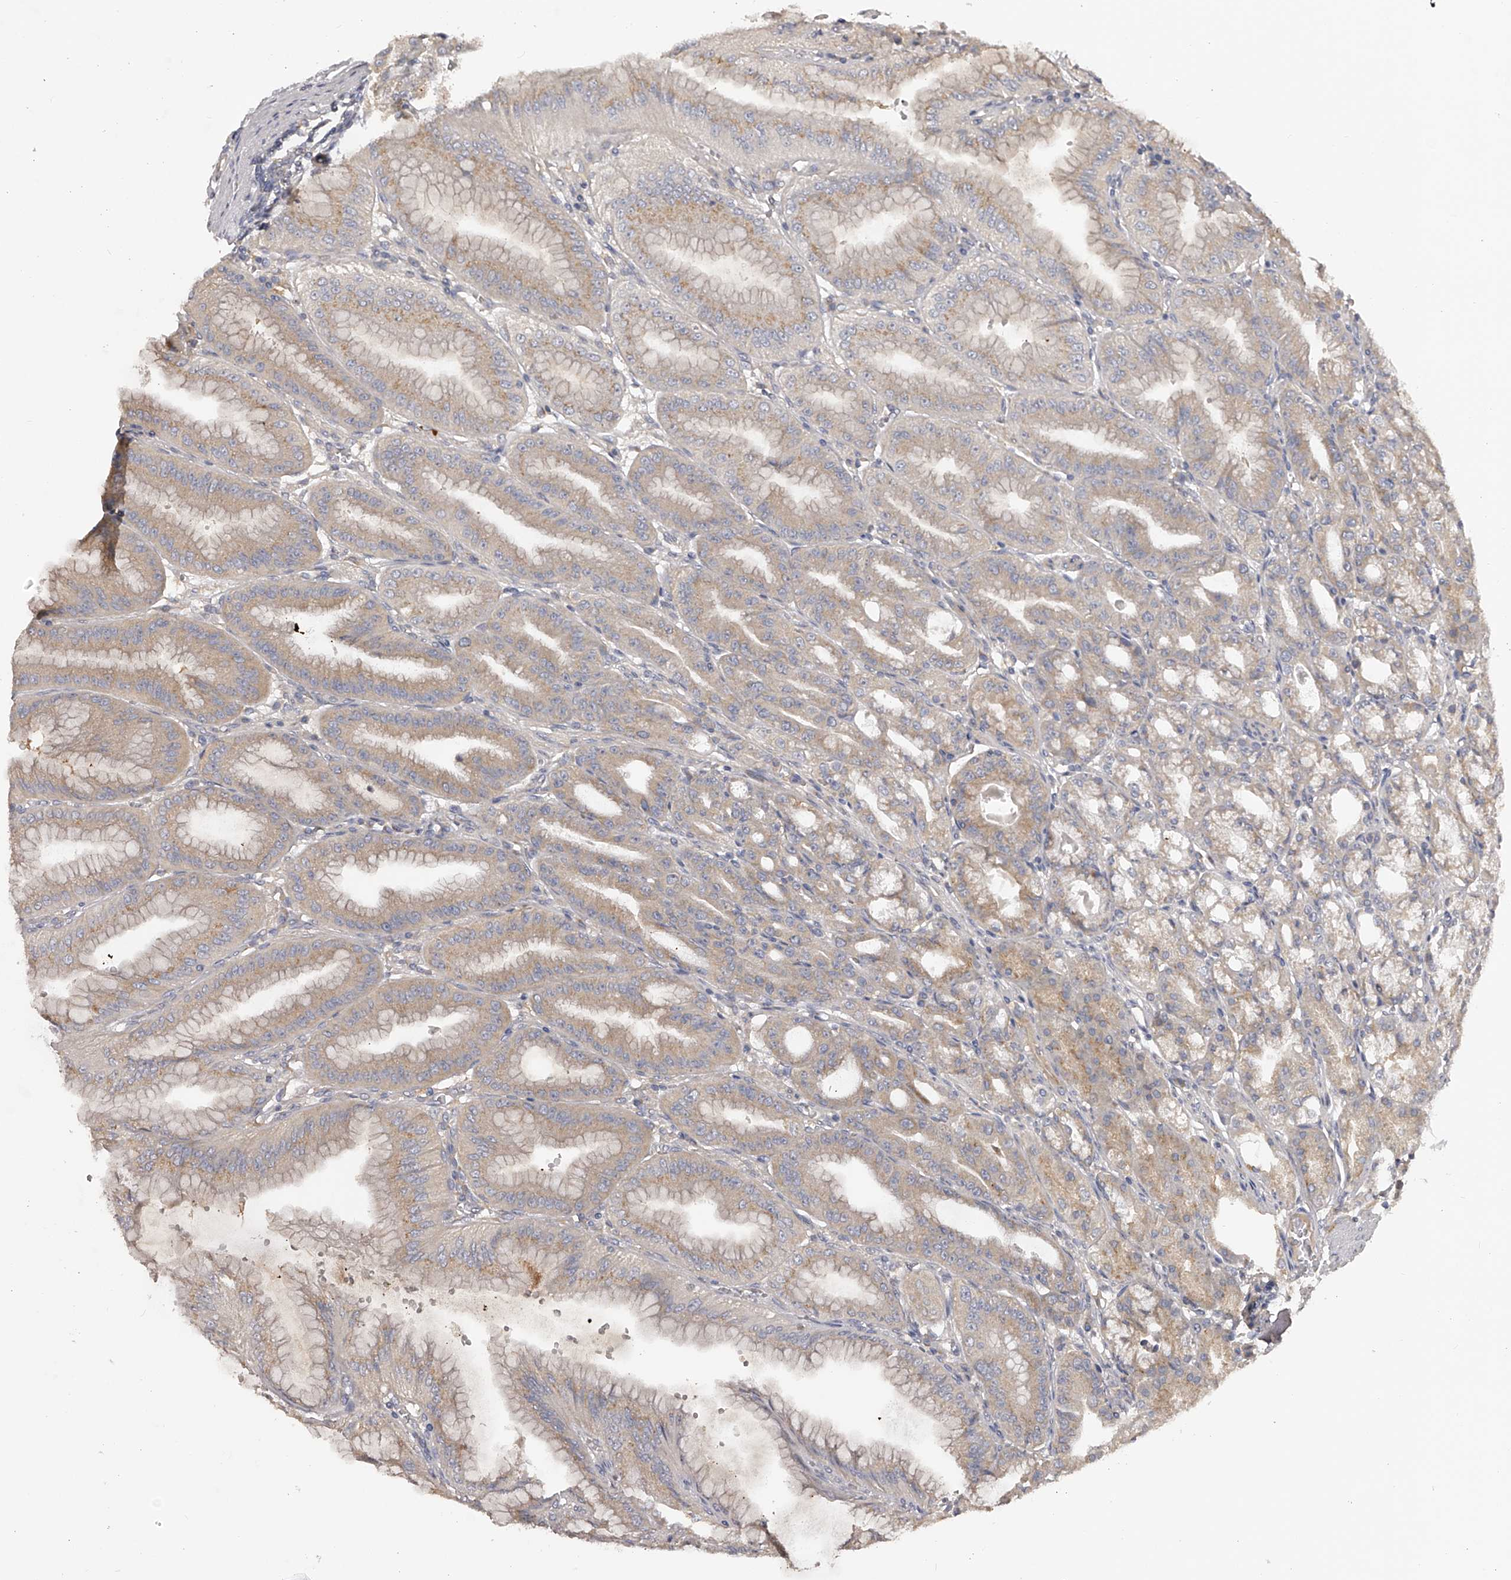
{"staining": {"intensity": "moderate", "quantity": "25%-75%", "location": "cytoplasmic/membranous"}, "tissue": "stomach", "cell_type": "Glandular cells", "image_type": "normal", "snomed": [{"axis": "morphology", "description": "Normal tissue, NOS"}, {"axis": "topography", "description": "Stomach, lower"}], "caption": "Moderate cytoplasmic/membranous expression for a protein is appreciated in approximately 25%-75% of glandular cells of benign stomach using IHC.", "gene": "TNN", "patient": {"sex": "male", "age": 71}}